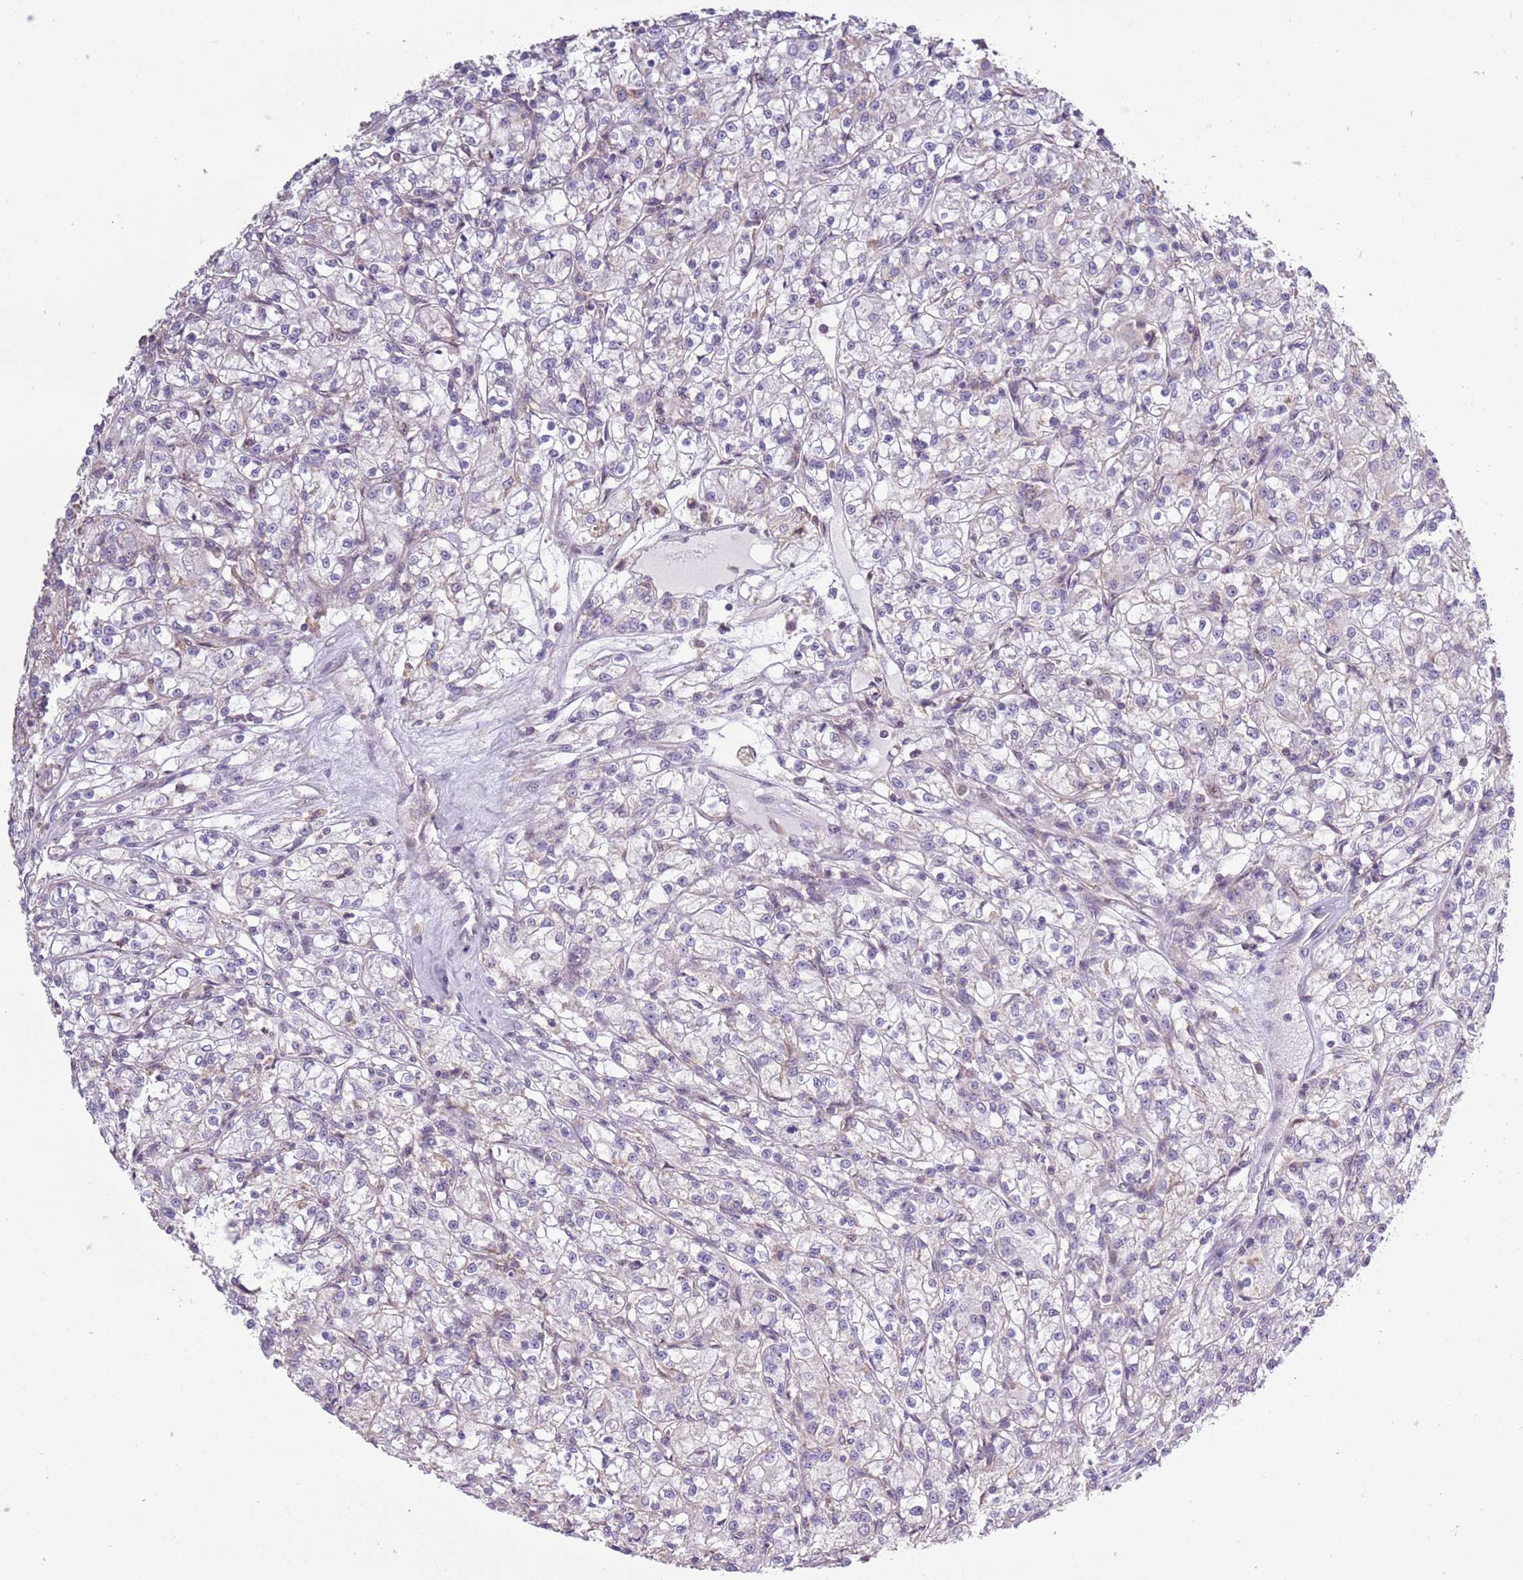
{"staining": {"intensity": "negative", "quantity": "none", "location": "none"}, "tissue": "renal cancer", "cell_type": "Tumor cells", "image_type": "cancer", "snomed": [{"axis": "morphology", "description": "Adenocarcinoma, NOS"}, {"axis": "topography", "description": "Kidney"}], "caption": "IHC histopathology image of neoplastic tissue: renal cancer (adenocarcinoma) stained with DAB (3,3'-diaminobenzidine) shows no significant protein expression in tumor cells.", "gene": "CAPN9", "patient": {"sex": "female", "age": 59}}